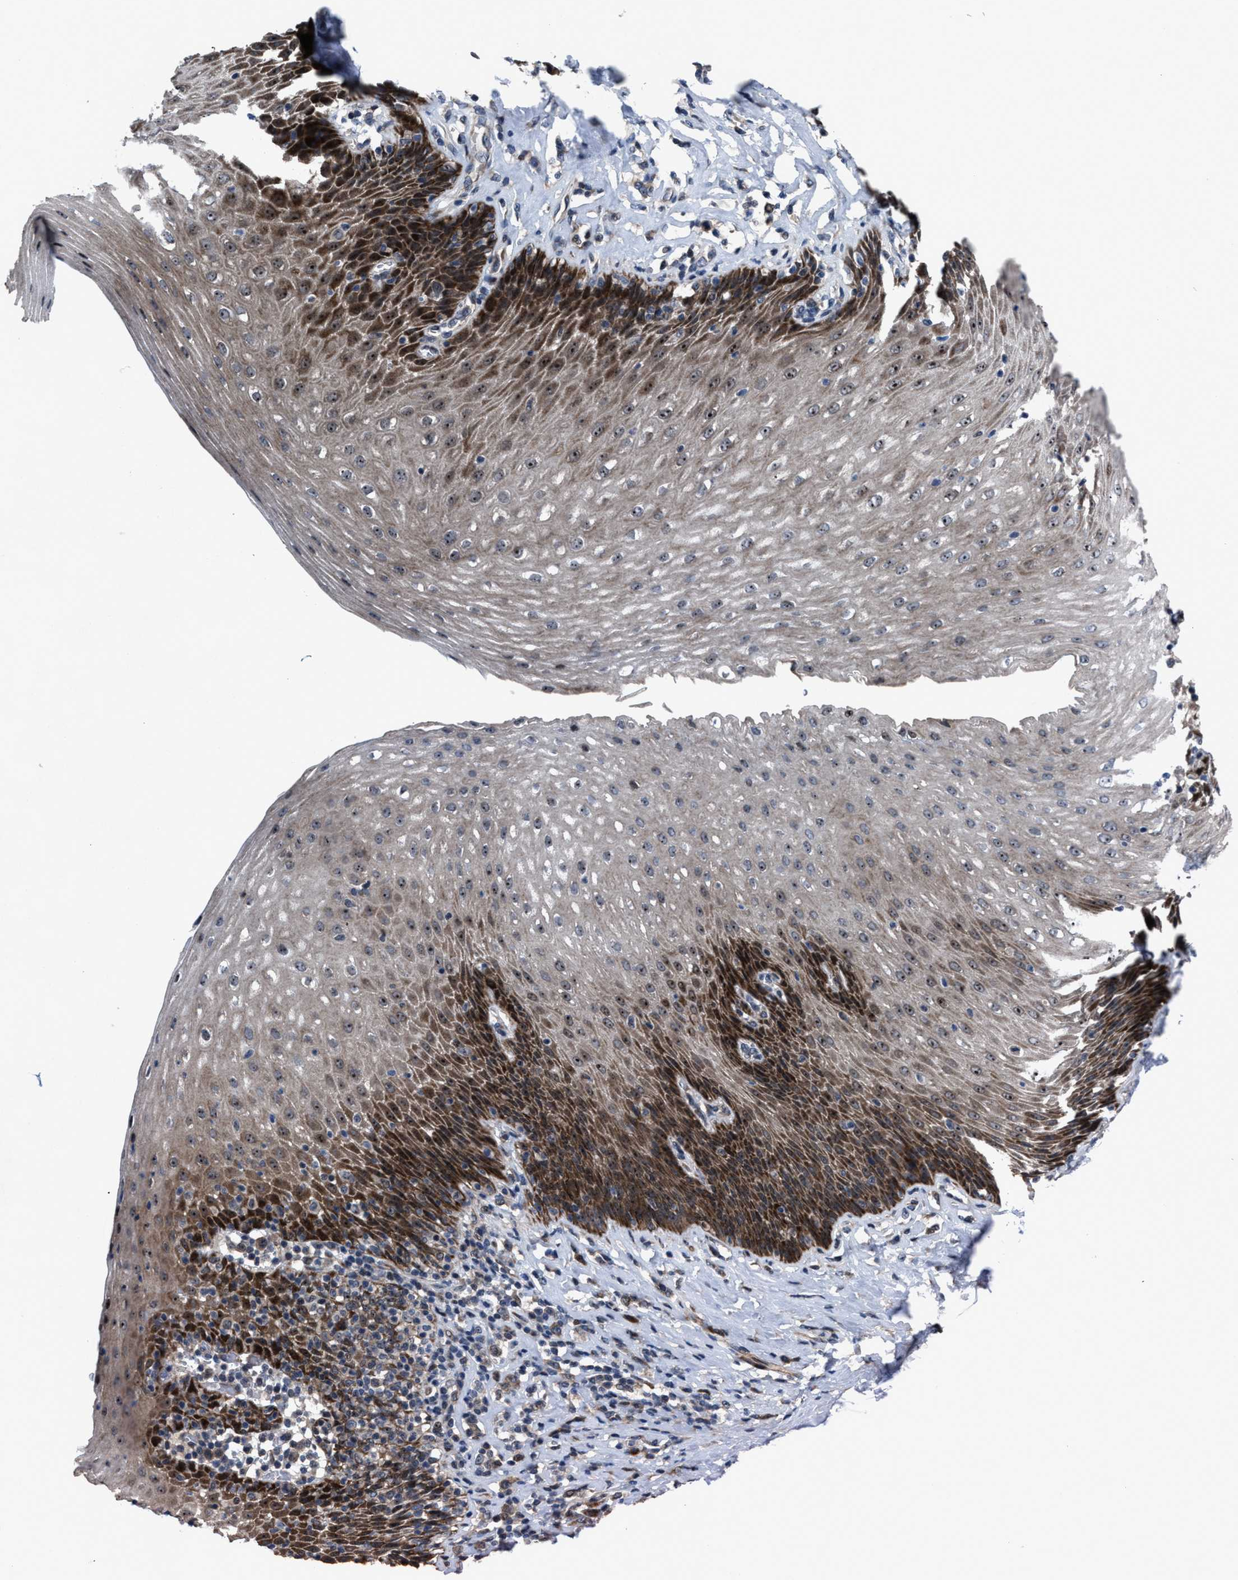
{"staining": {"intensity": "strong", "quantity": "25%-75%", "location": "cytoplasmic/membranous,nuclear"}, "tissue": "esophagus", "cell_type": "Squamous epithelial cells", "image_type": "normal", "snomed": [{"axis": "morphology", "description": "Normal tissue, NOS"}, {"axis": "topography", "description": "Esophagus"}], "caption": "A histopathology image of human esophagus stained for a protein reveals strong cytoplasmic/membranous,nuclear brown staining in squamous epithelial cells. (DAB IHC with brightfield microscopy, high magnification).", "gene": "HAUS6", "patient": {"sex": "female", "age": 61}}